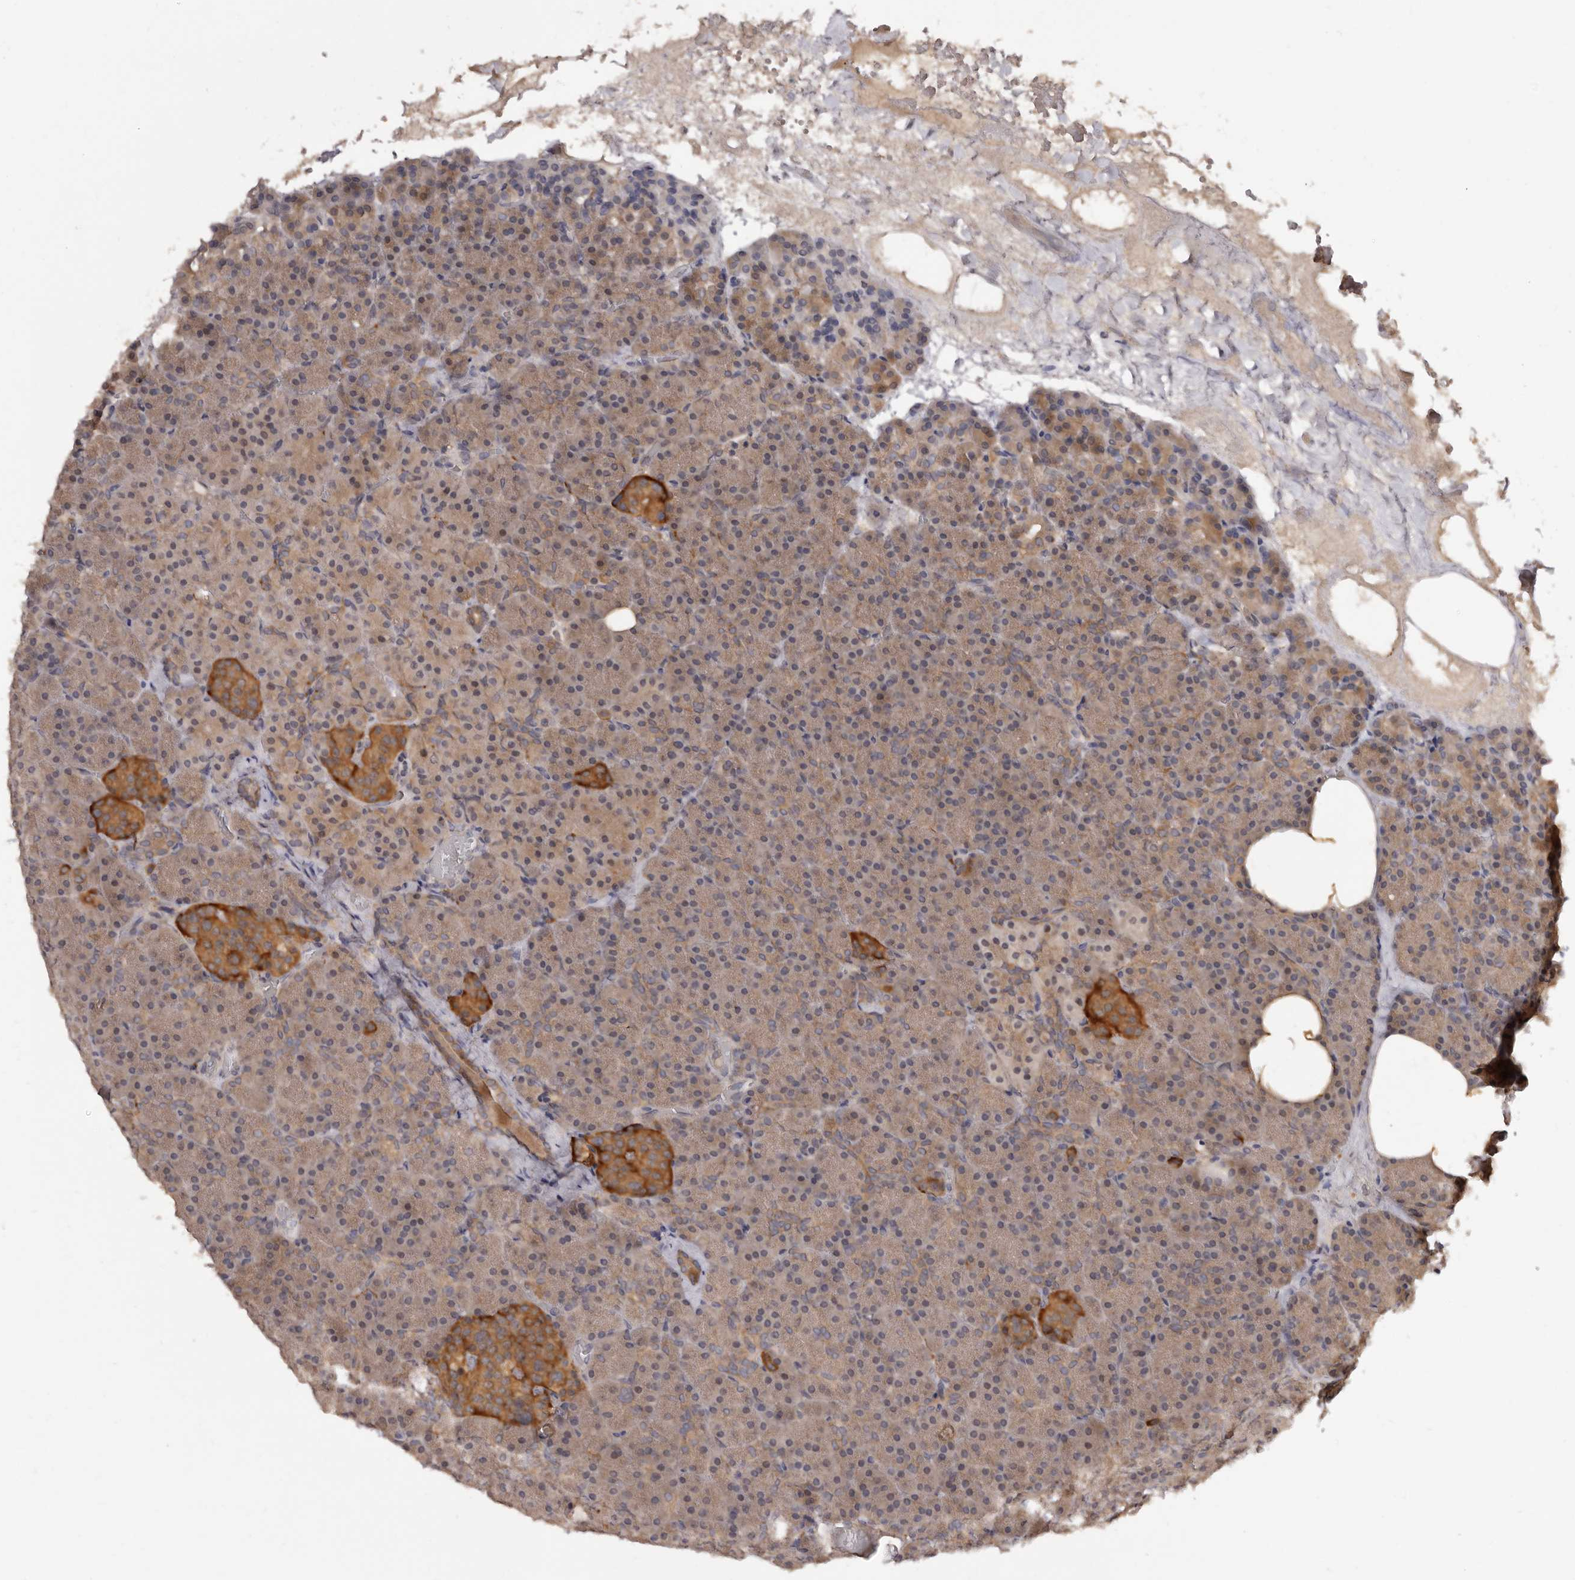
{"staining": {"intensity": "weak", "quantity": ">75%", "location": "cytoplasmic/membranous"}, "tissue": "pancreas", "cell_type": "Exocrine glandular cells", "image_type": "normal", "snomed": [{"axis": "morphology", "description": "Normal tissue, NOS"}, {"axis": "morphology", "description": "Carcinoid, malignant, NOS"}, {"axis": "topography", "description": "Pancreas"}], "caption": "A brown stain shows weak cytoplasmic/membranous staining of a protein in exocrine glandular cells of unremarkable pancreas. (Brightfield microscopy of DAB IHC at high magnification).", "gene": "INAVA", "patient": {"sex": "female", "age": 35}}